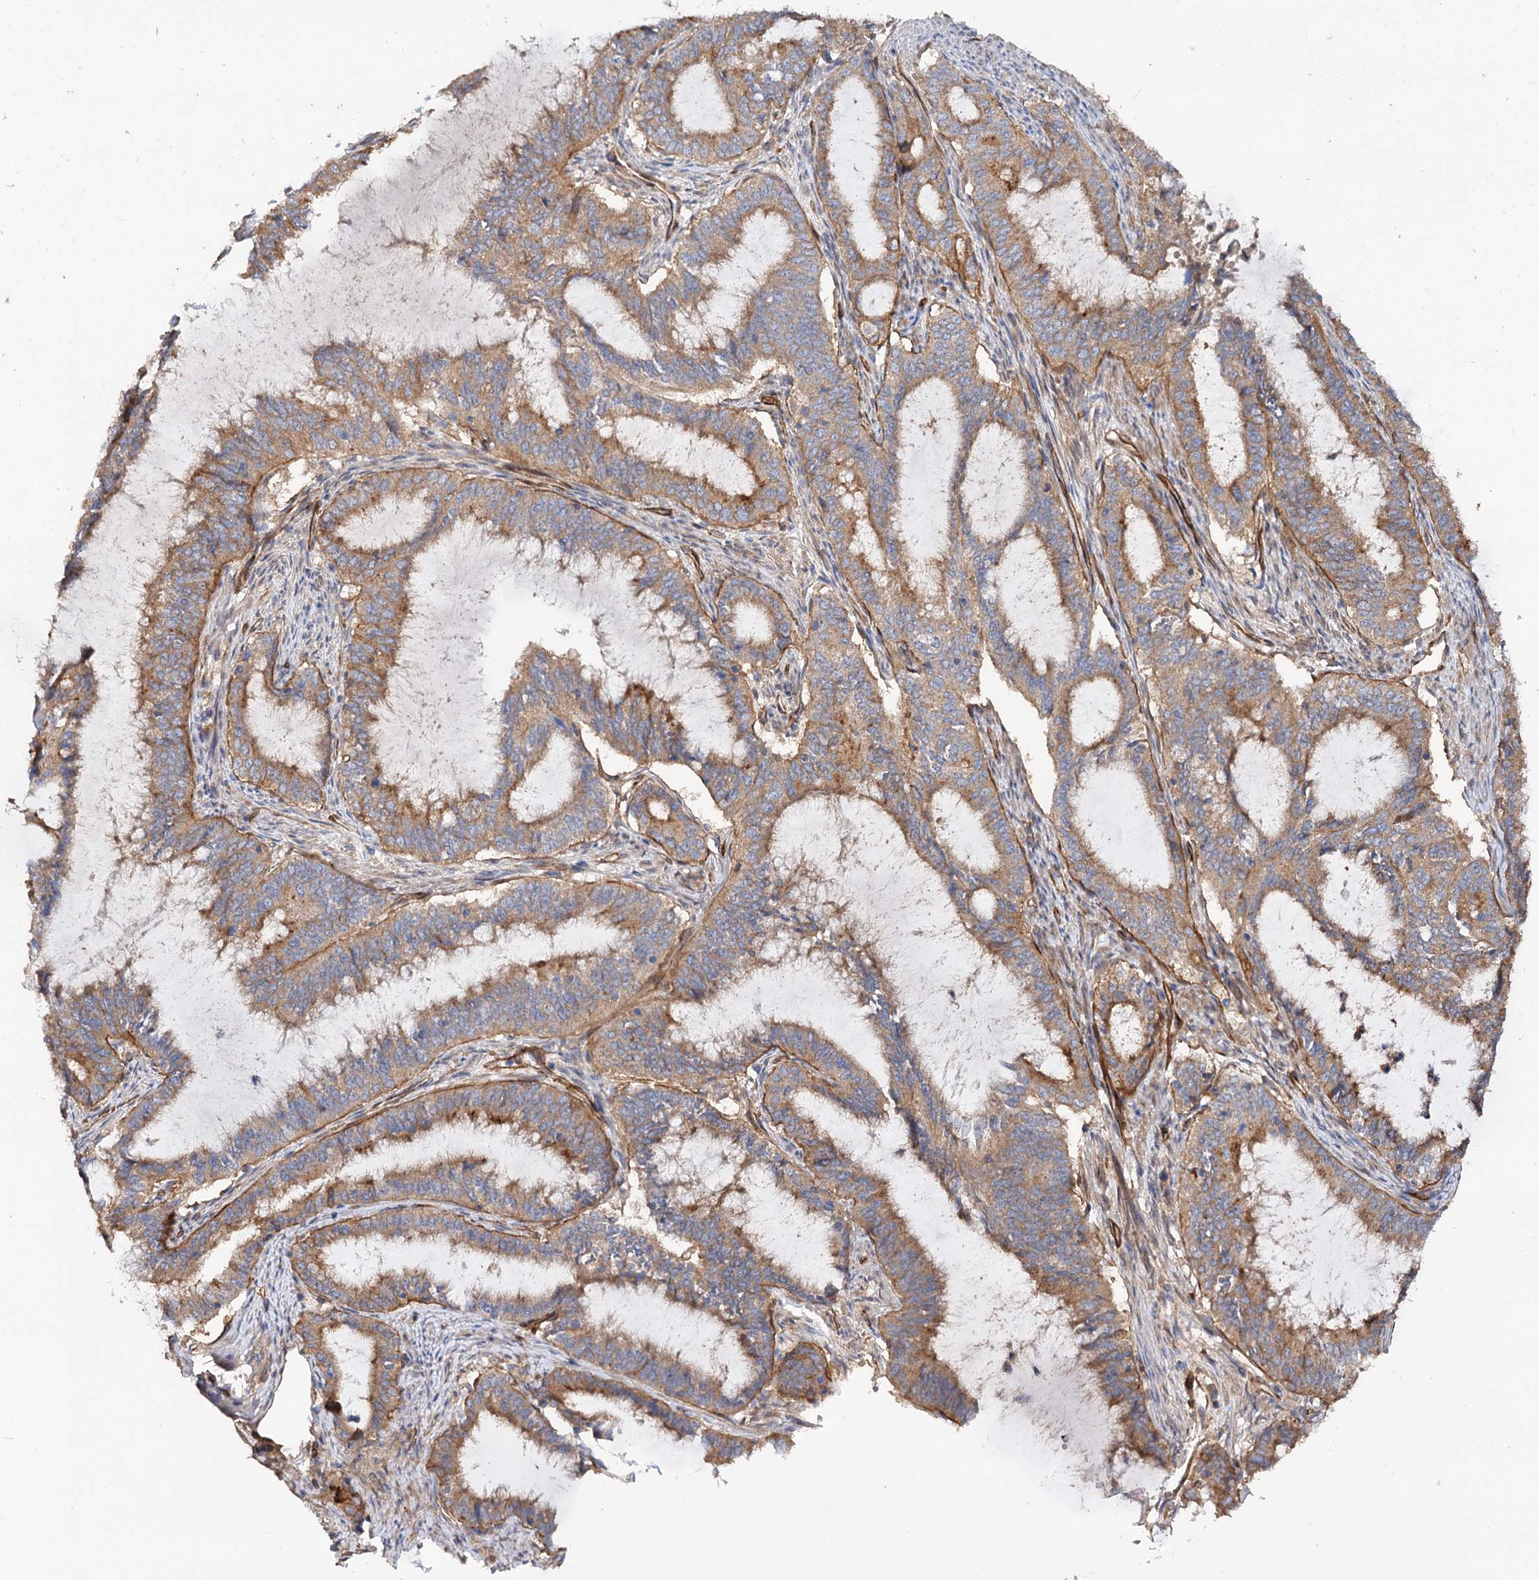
{"staining": {"intensity": "weak", "quantity": ">75%", "location": "cytoplasmic/membranous"}, "tissue": "endometrial cancer", "cell_type": "Tumor cells", "image_type": "cancer", "snomed": [{"axis": "morphology", "description": "Adenocarcinoma, NOS"}, {"axis": "topography", "description": "Endometrium"}], "caption": "Human endometrial adenocarcinoma stained with a brown dye exhibits weak cytoplasmic/membranous positive staining in approximately >75% of tumor cells.", "gene": "CSAD", "patient": {"sex": "female", "age": 51}}